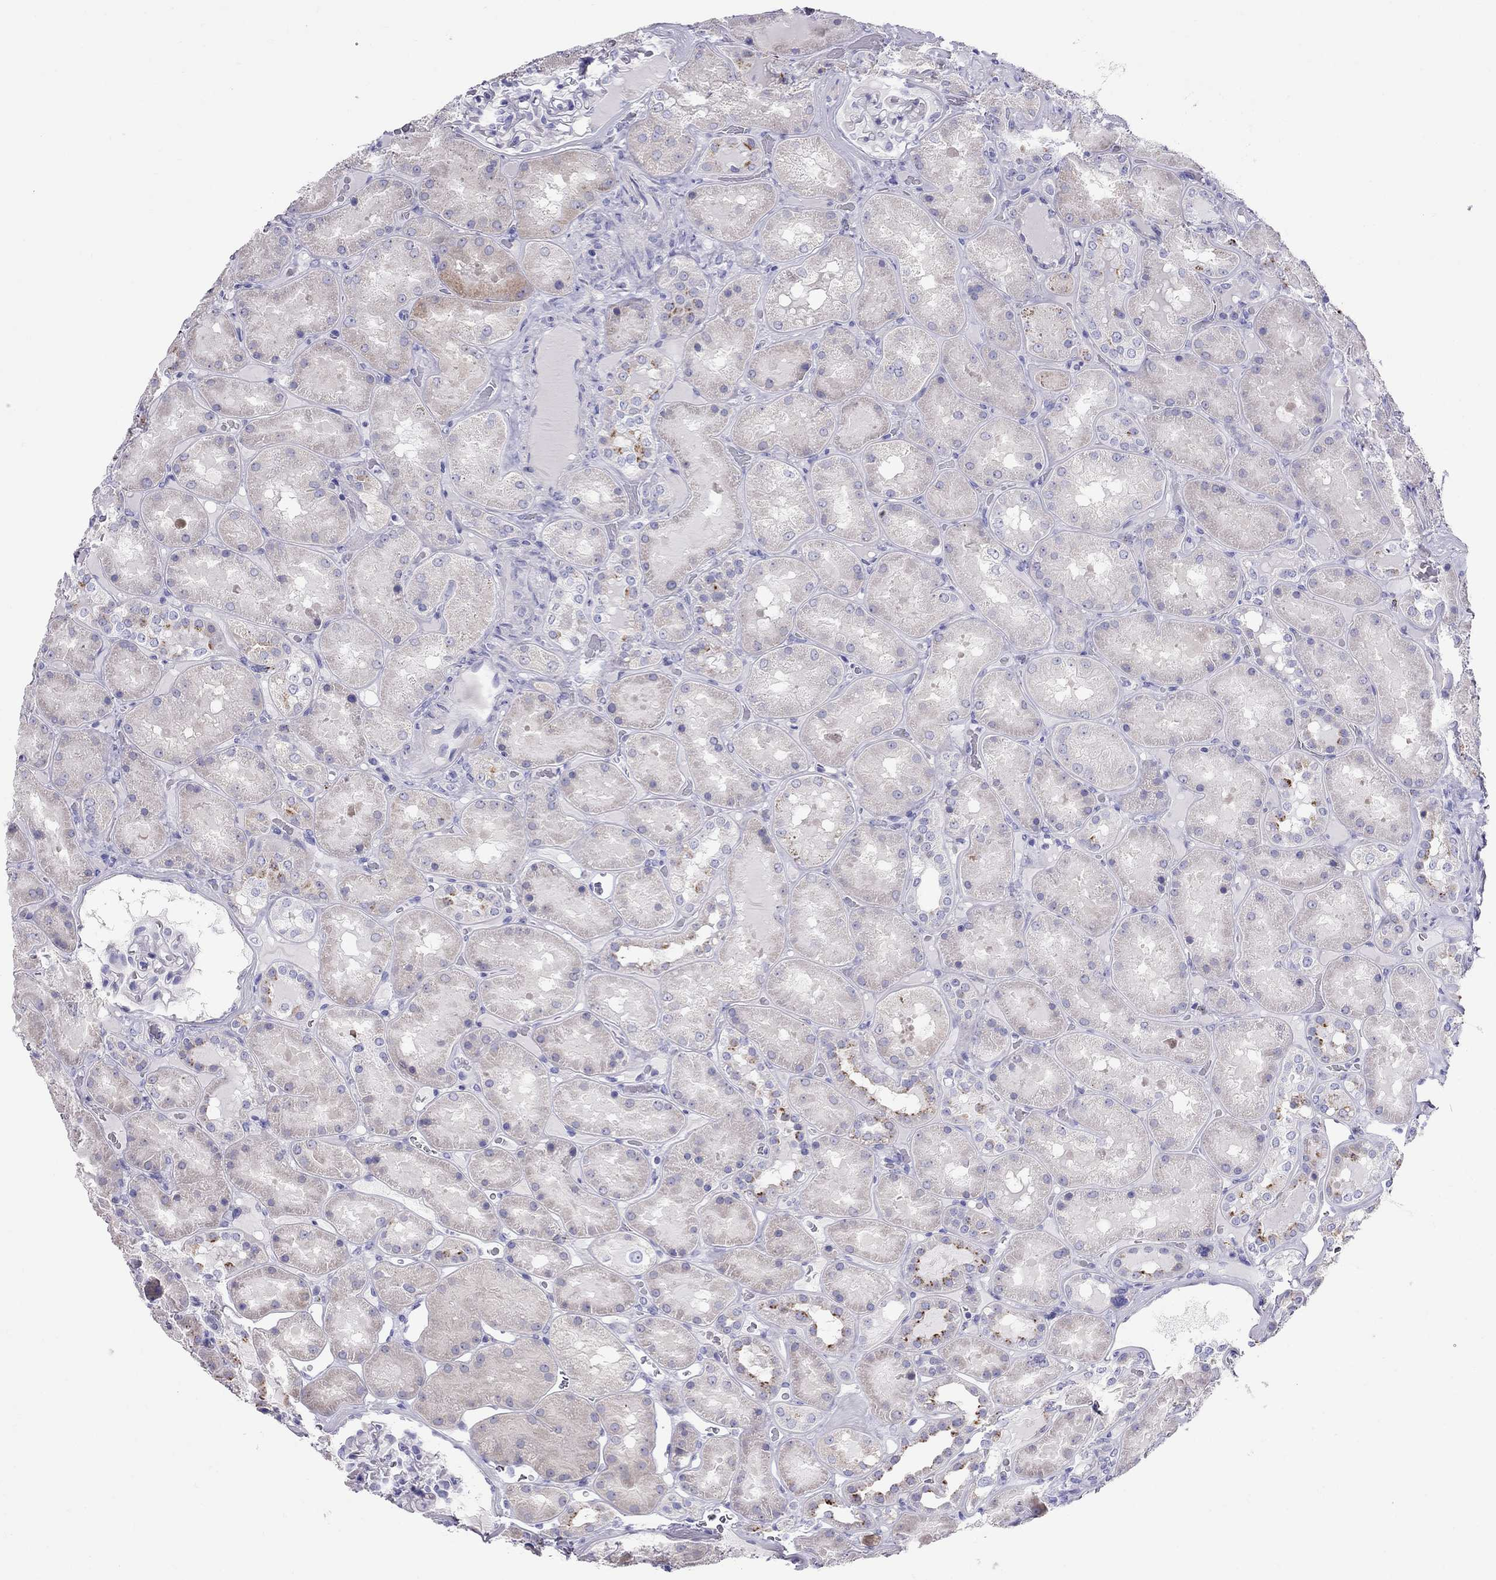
{"staining": {"intensity": "negative", "quantity": "none", "location": "none"}, "tissue": "kidney", "cell_type": "Cells in glomeruli", "image_type": "normal", "snomed": [{"axis": "morphology", "description": "Normal tissue, NOS"}, {"axis": "topography", "description": "Kidney"}], "caption": "IHC of benign human kidney reveals no positivity in cells in glomeruli. (DAB (3,3'-diaminobenzidine) IHC, high magnification).", "gene": "CLPSL2", "patient": {"sex": "male", "age": 73}}